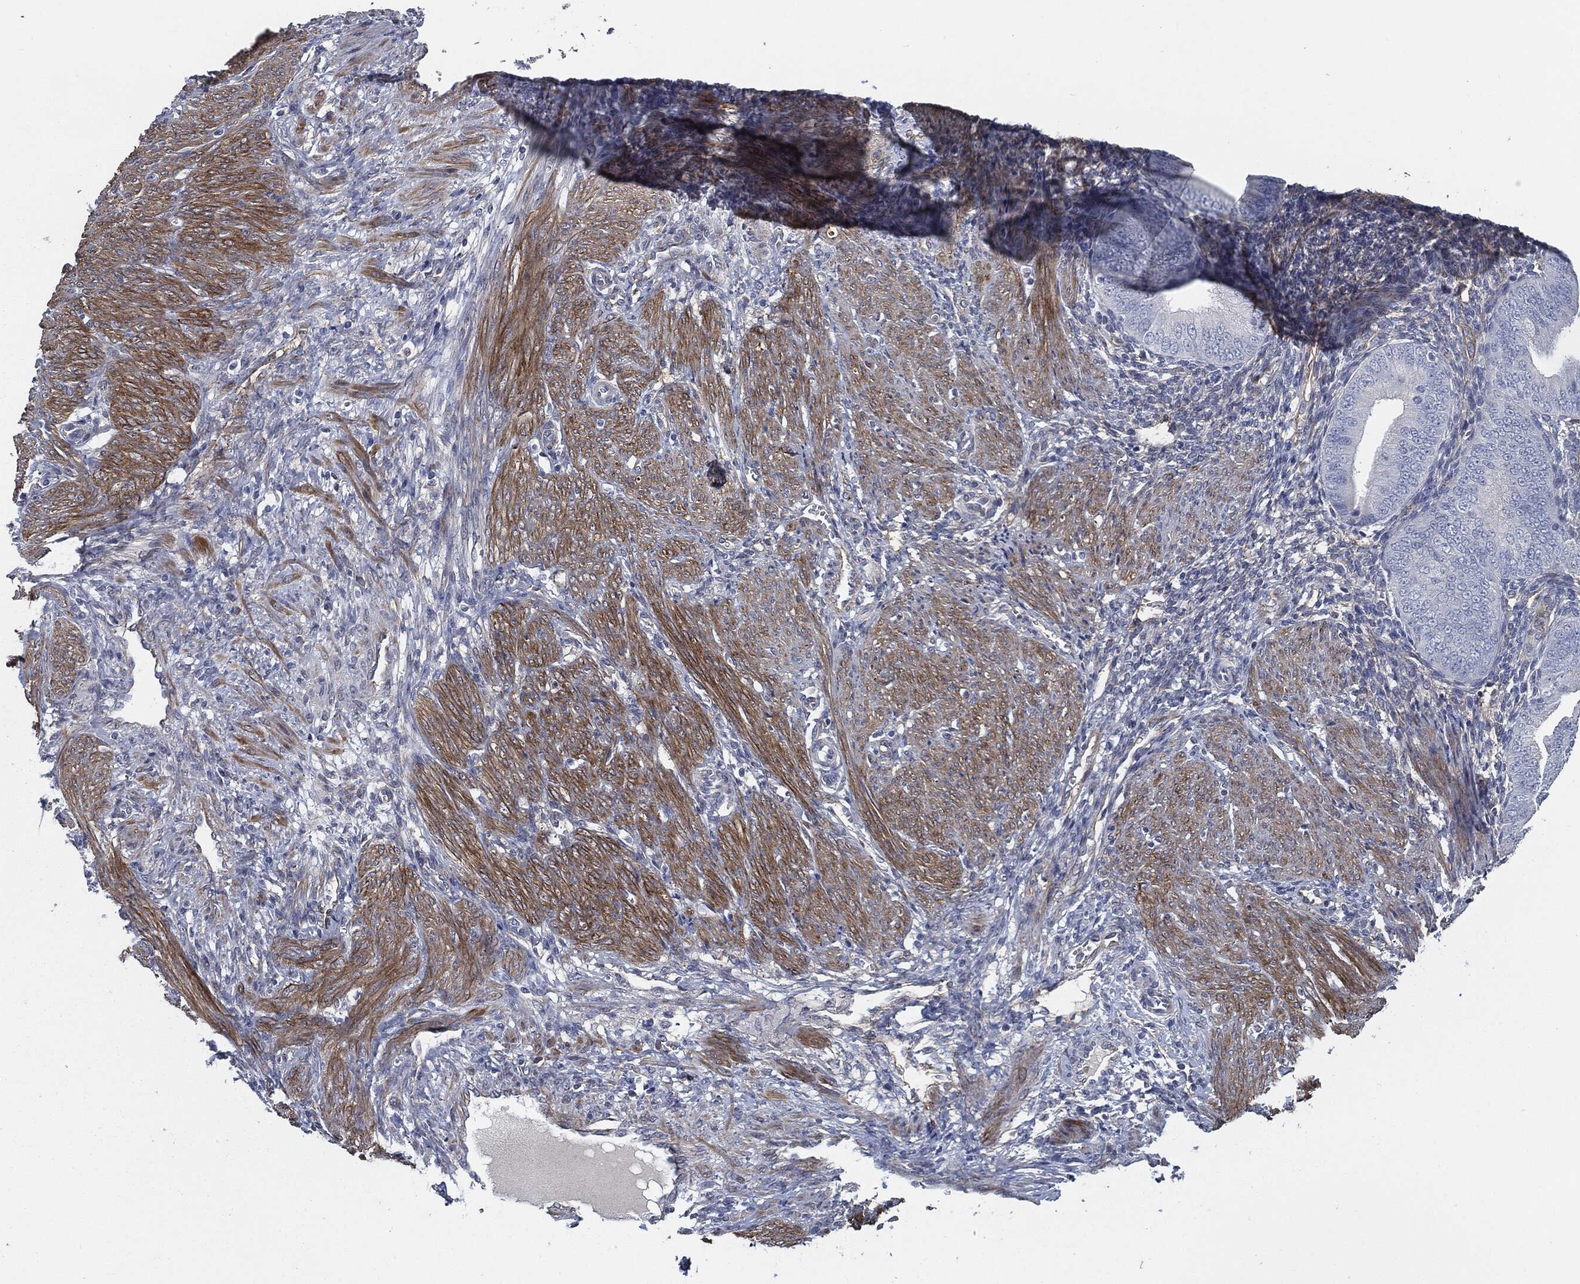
{"staining": {"intensity": "negative", "quantity": "none", "location": "none"}, "tissue": "endometrium", "cell_type": "Cells in endometrial stroma", "image_type": "normal", "snomed": [{"axis": "morphology", "description": "Normal tissue, NOS"}, {"axis": "topography", "description": "Endometrium"}], "caption": "The immunohistochemistry (IHC) photomicrograph has no significant expression in cells in endometrial stroma of endometrium. (Brightfield microscopy of DAB (3,3'-diaminobenzidine) IHC at high magnification).", "gene": "SVIL", "patient": {"sex": "female", "age": 39}}